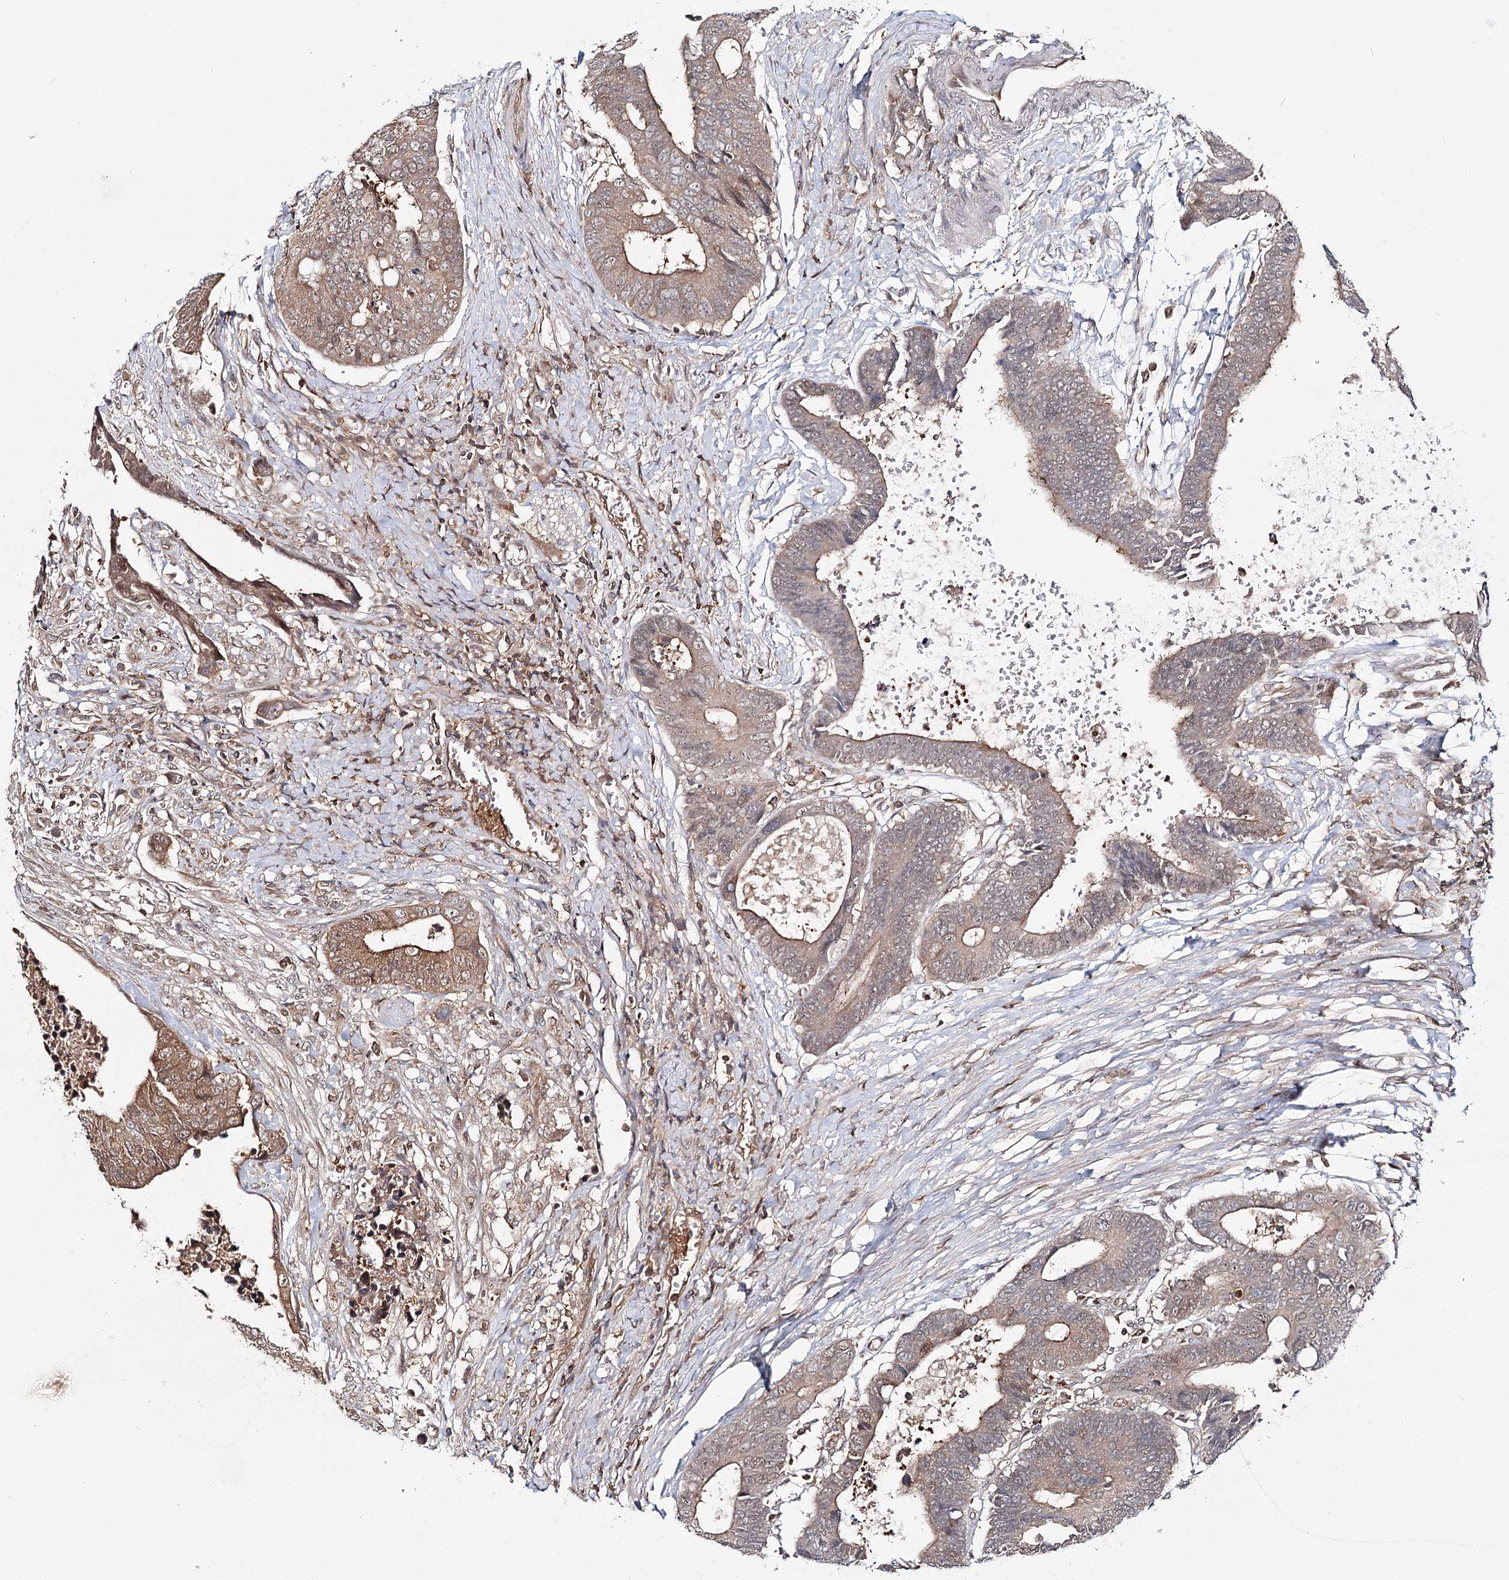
{"staining": {"intensity": "moderate", "quantity": ">75%", "location": "cytoplasmic/membranous"}, "tissue": "colorectal cancer", "cell_type": "Tumor cells", "image_type": "cancer", "snomed": [{"axis": "morphology", "description": "Adenocarcinoma, NOS"}, {"axis": "topography", "description": "Rectum"}], "caption": "Immunohistochemical staining of human colorectal cancer (adenocarcinoma) displays medium levels of moderate cytoplasmic/membranous protein positivity in about >75% of tumor cells. (brown staining indicates protein expression, while blue staining denotes nuclei).", "gene": "FAM120B", "patient": {"sex": "male", "age": 84}}